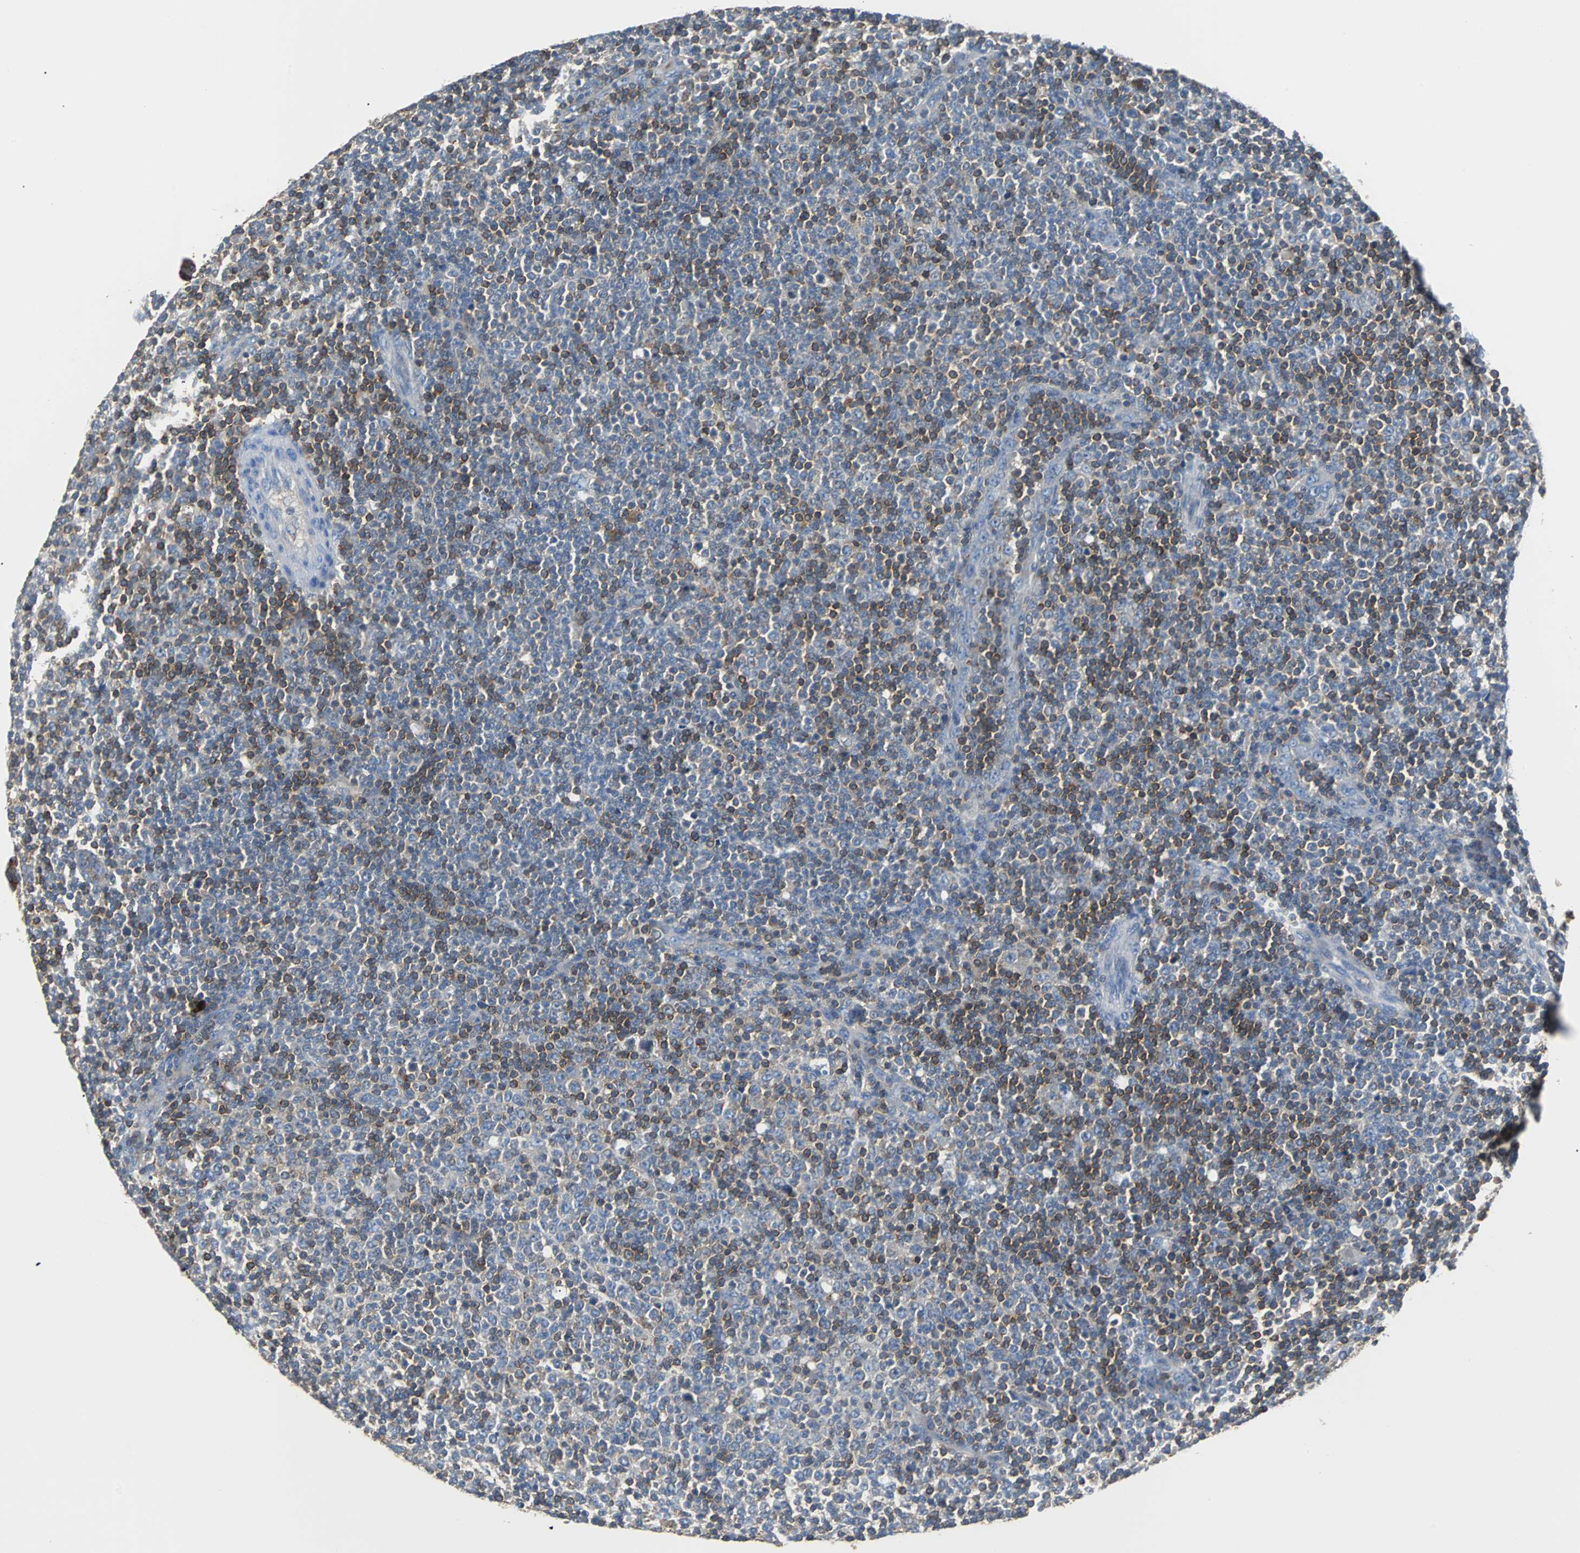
{"staining": {"intensity": "moderate", "quantity": "<25%", "location": "cytoplasmic/membranous"}, "tissue": "lymphoma", "cell_type": "Tumor cells", "image_type": "cancer", "snomed": [{"axis": "morphology", "description": "Malignant lymphoma, non-Hodgkin's type, Low grade"}, {"axis": "topography", "description": "Lymph node"}], "caption": "High-magnification brightfield microscopy of malignant lymphoma, non-Hodgkin's type (low-grade) stained with DAB (brown) and counterstained with hematoxylin (blue). tumor cells exhibit moderate cytoplasmic/membranous staining is appreciated in about<25% of cells. (brown staining indicates protein expression, while blue staining denotes nuclei).", "gene": "TSC22D4", "patient": {"sex": "male", "age": 70}}